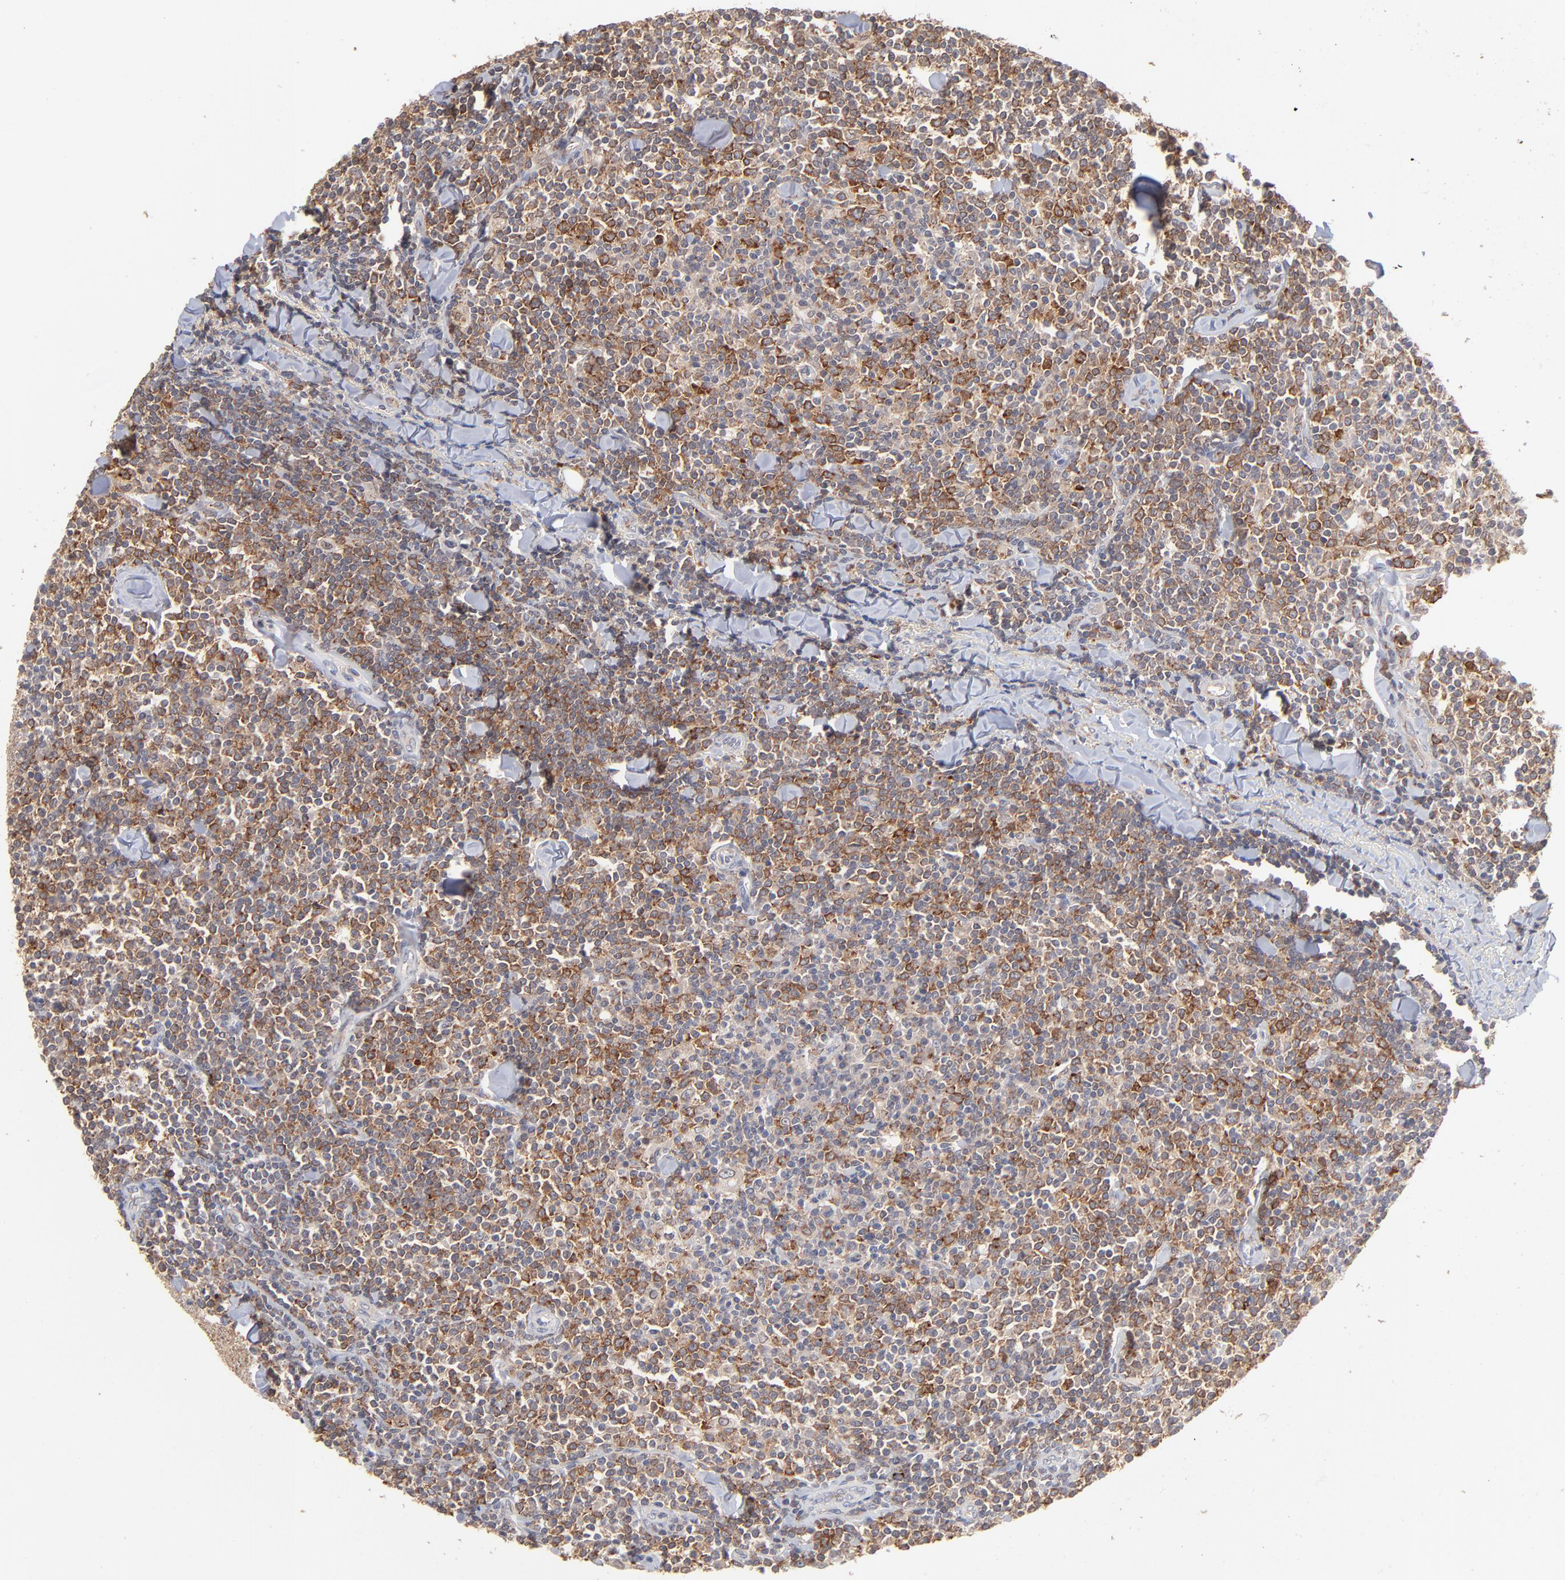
{"staining": {"intensity": "moderate", "quantity": ">75%", "location": "cytoplasmic/membranous"}, "tissue": "lymphoma", "cell_type": "Tumor cells", "image_type": "cancer", "snomed": [{"axis": "morphology", "description": "Malignant lymphoma, non-Hodgkin's type, Low grade"}, {"axis": "topography", "description": "Soft tissue"}], "caption": "Immunohistochemistry (IHC) (DAB) staining of lymphoma displays moderate cytoplasmic/membranous protein staining in about >75% of tumor cells. The protein is shown in brown color, while the nuclei are stained blue.", "gene": "IVNS1ABP", "patient": {"sex": "male", "age": 92}}